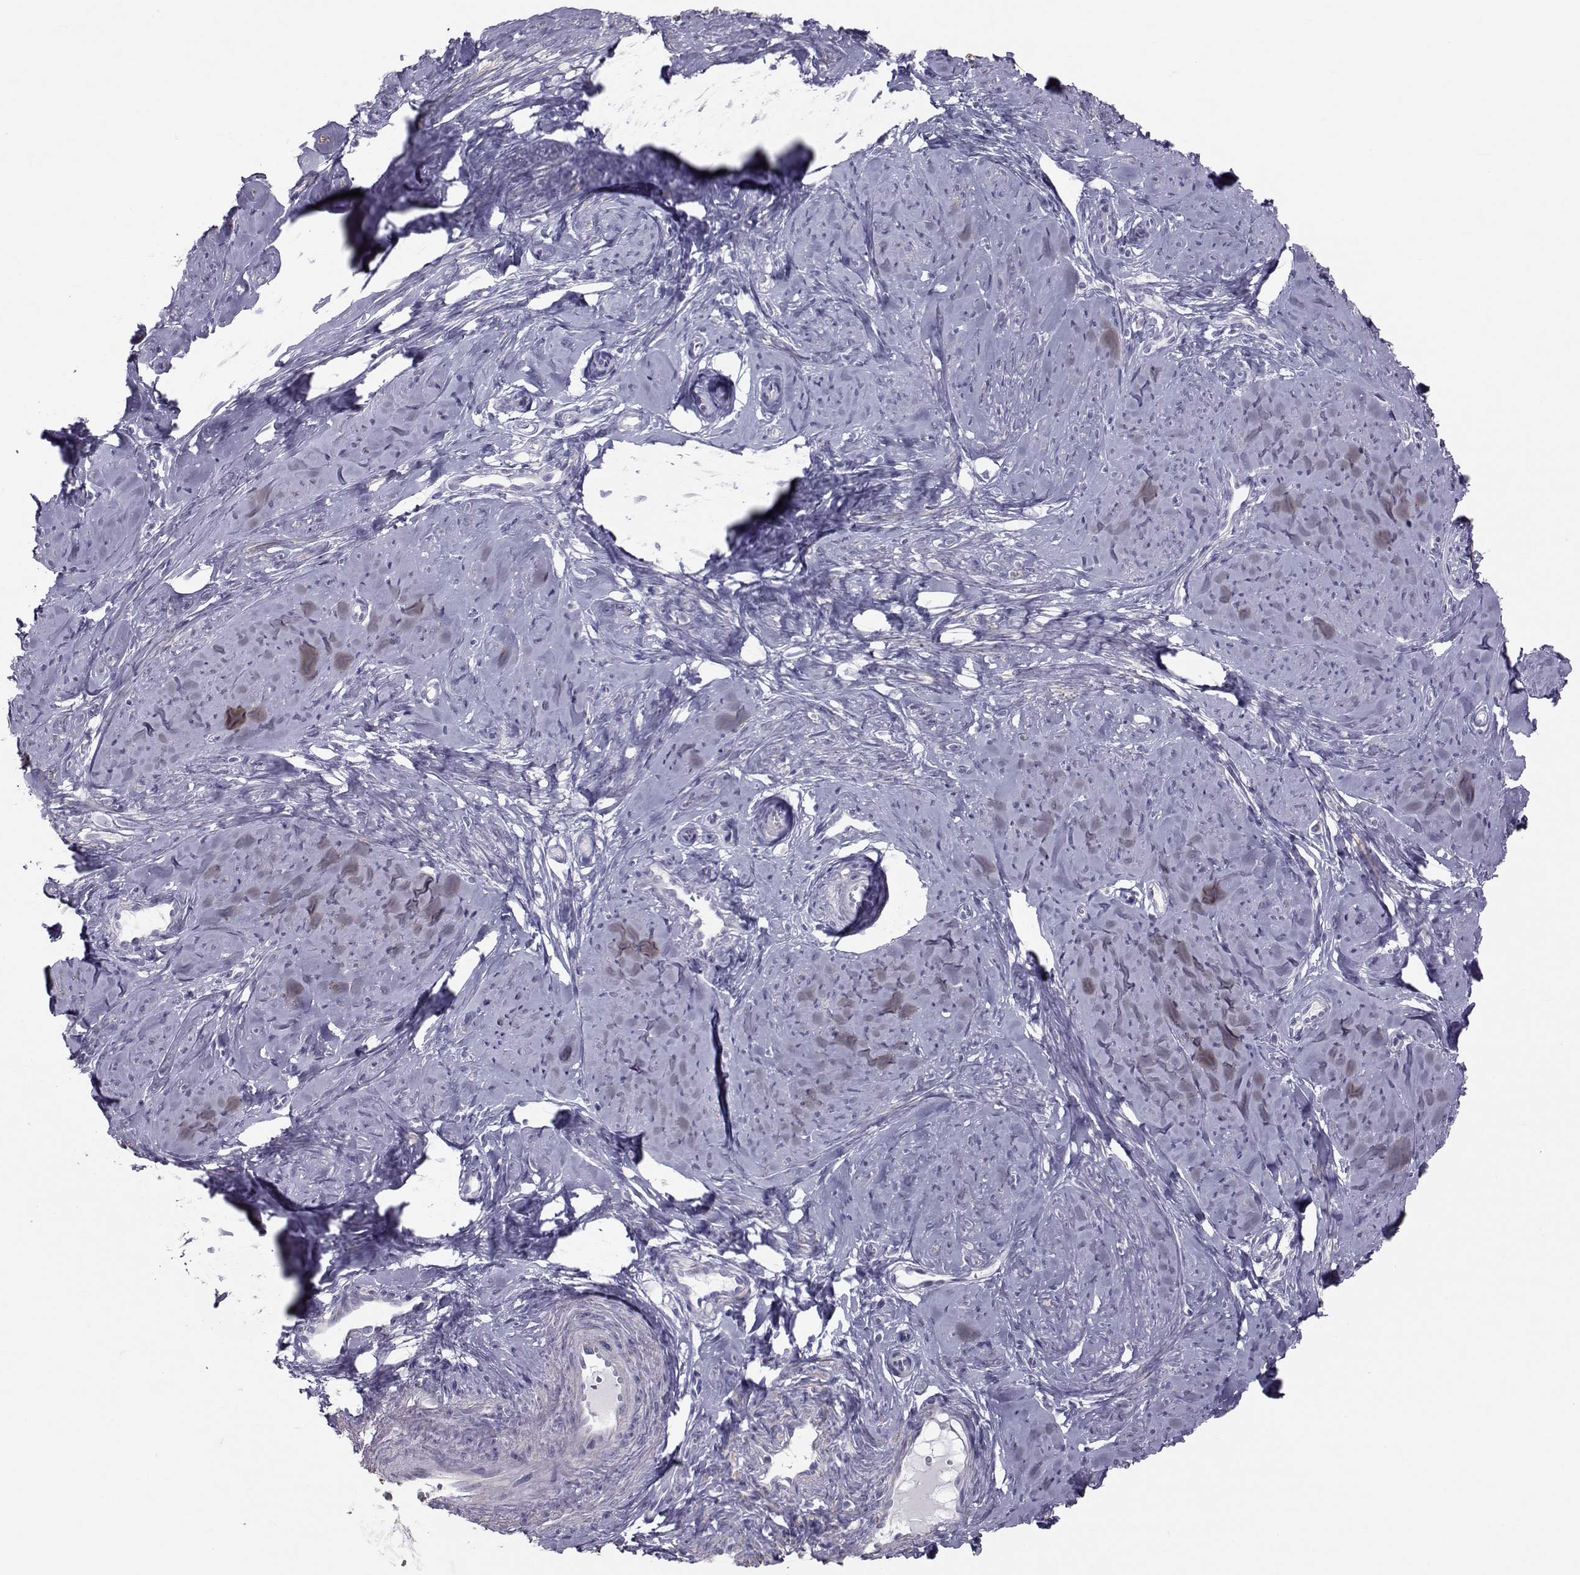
{"staining": {"intensity": "weak", "quantity": "<25%", "location": "cytoplasmic/membranous"}, "tissue": "smooth muscle", "cell_type": "Smooth muscle cells", "image_type": "normal", "snomed": [{"axis": "morphology", "description": "Normal tissue, NOS"}, {"axis": "topography", "description": "Smooth muscle"}], "caption": "Smooth muscle stained for a protein using immunohistochemistry shows no staining smooth muscle cells.", "gene": "GARIN3", "patient": {"sex": "female", "age": 48}}